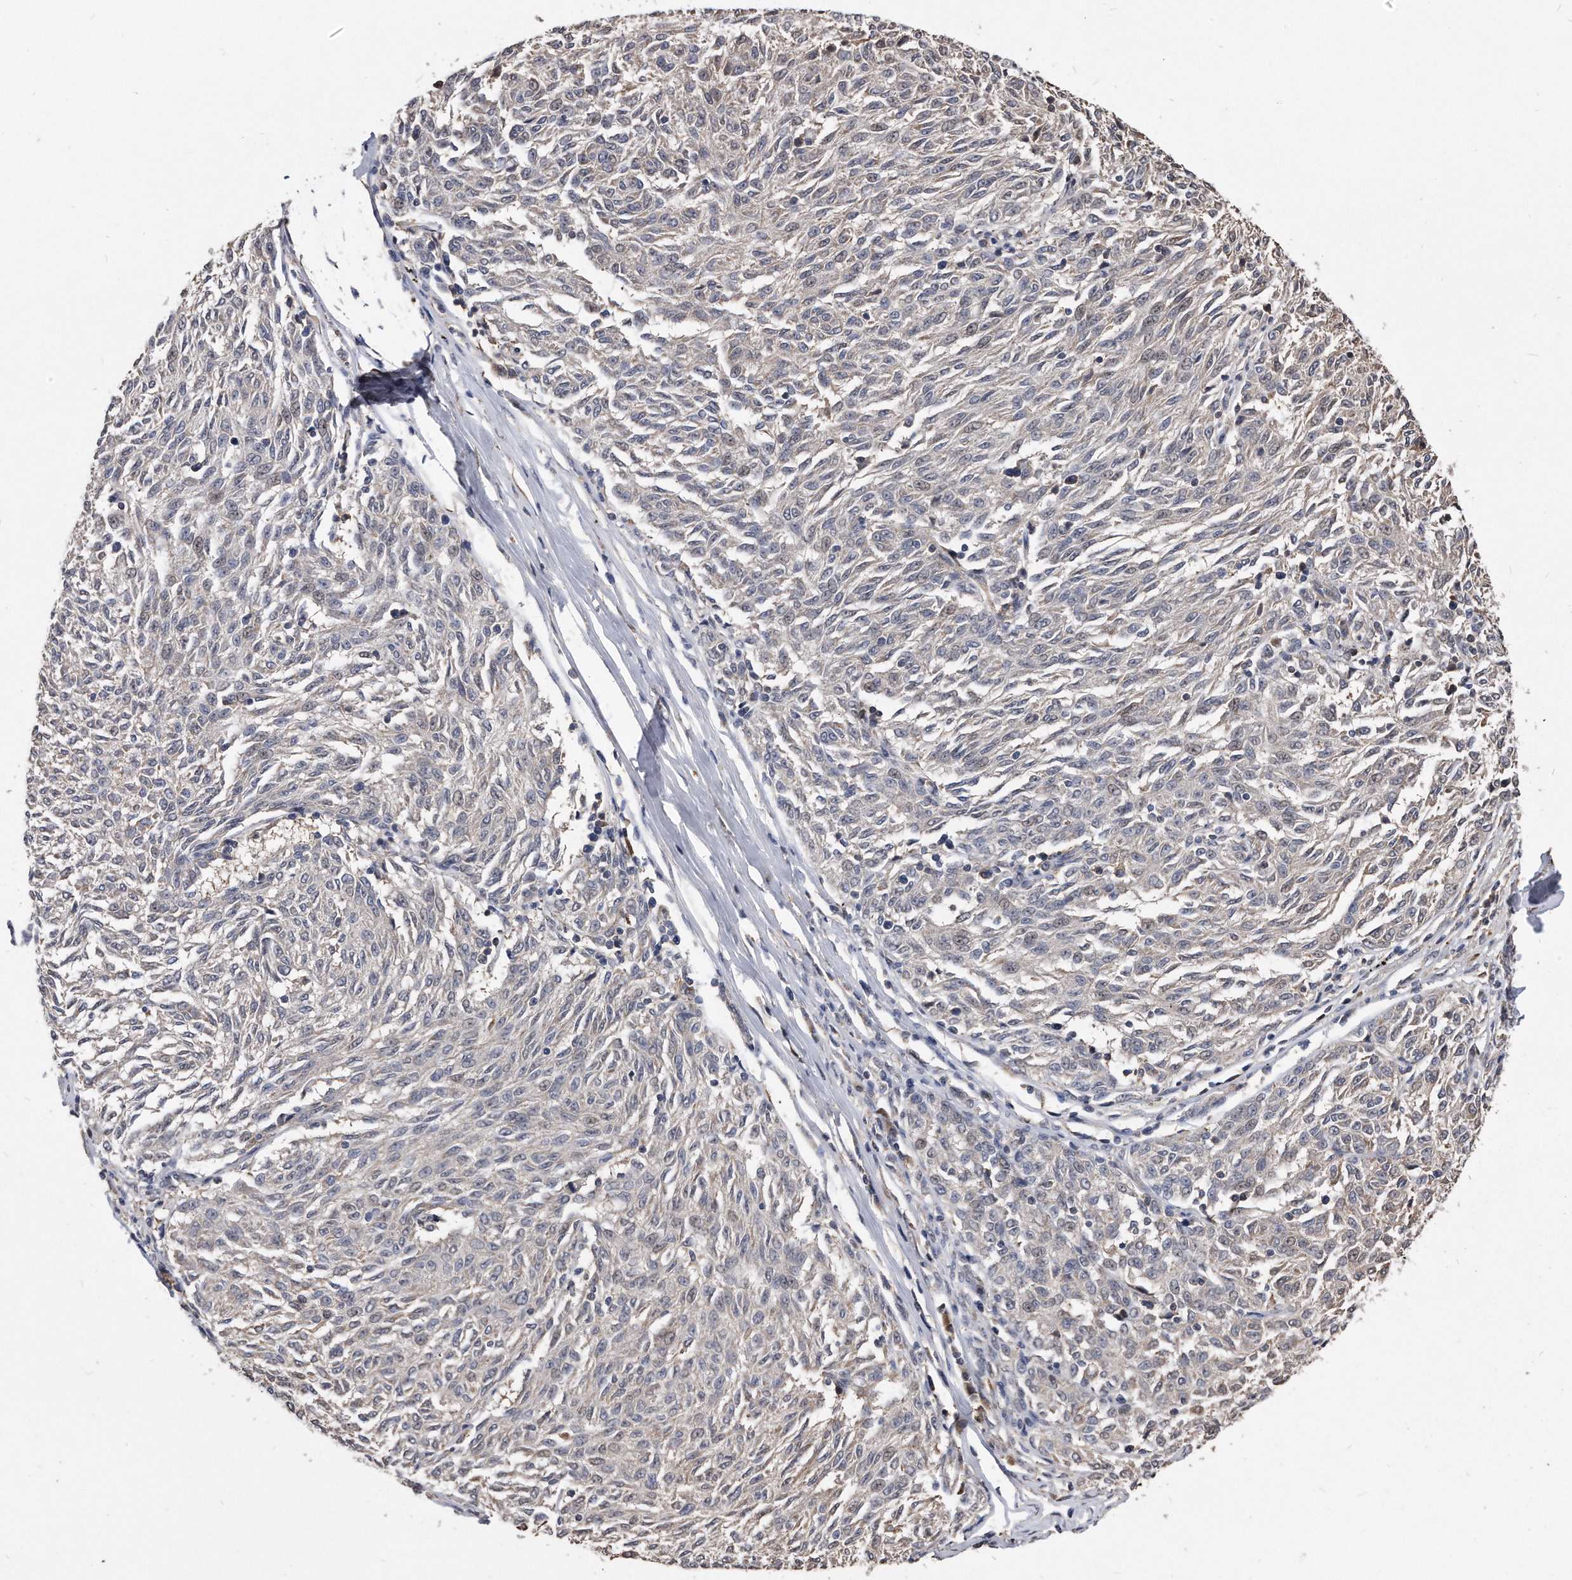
{"staining": {"intensity": "negative", "quantity": "none", "location": "none"}, "tissue": "melanoma", "cell_type": "Tumor cells", "image_type": "cancer", "snomed": [{"axis": "morphology", "description": "Malignant melanoma, NOS"}, {"axis": "topography", "description": "Skin"}], "caption": "Melanoma stained for a protein using IHC demonstrates no positivity tumor cells.", "gene": "IL20RA", "patient": {"sex": "female", "age": 72}}